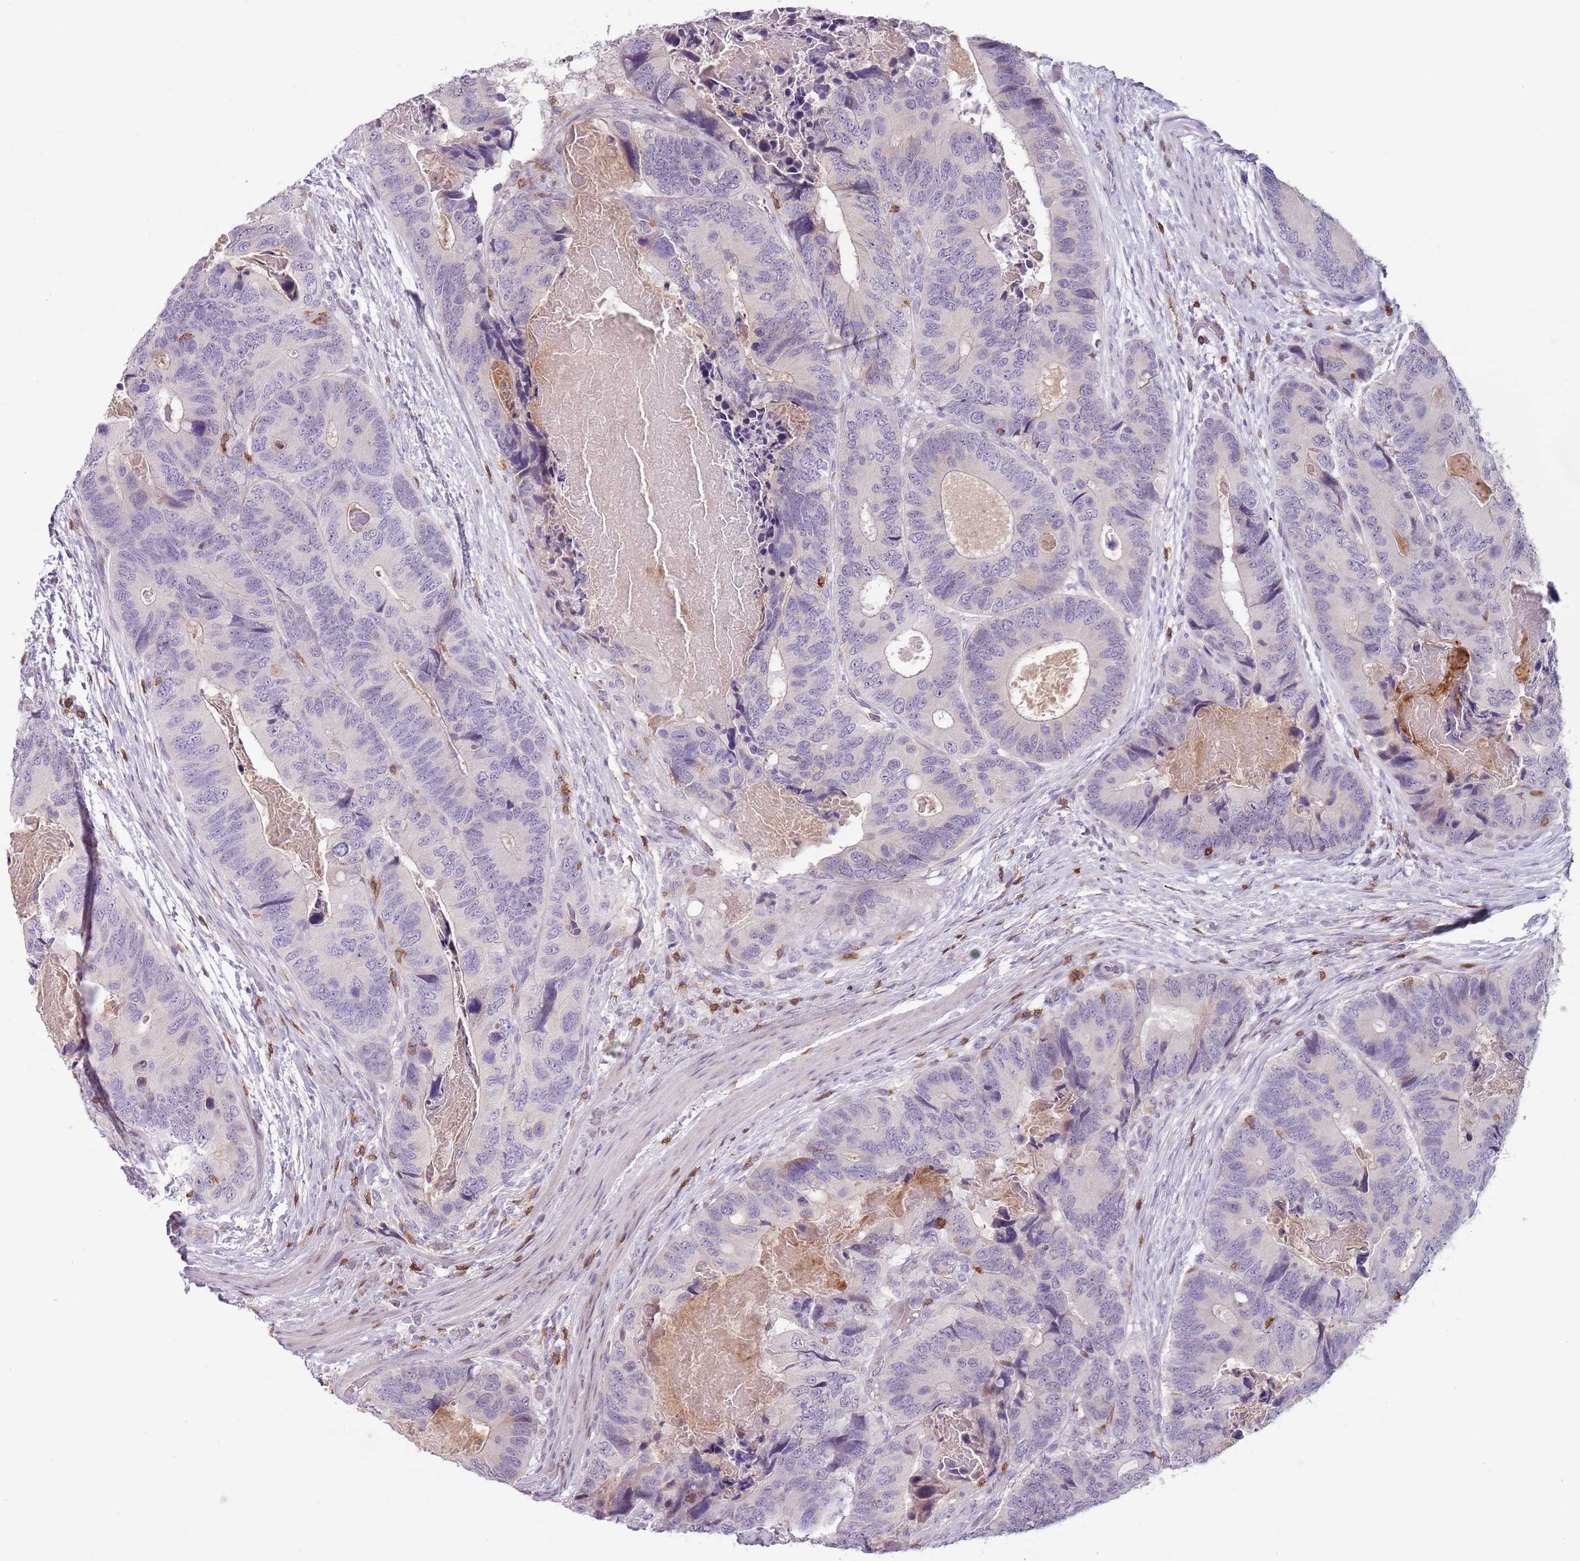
{"staining": {"intensity": "negative", "quantity": "none", "location": "none"}, "tissue": "colorectal cancer", "cell_type": "Tumor cells", "image_type": "cancer", "snomed": [{"axis": "morphology", "description": "Adenocarcinoma, NOS"}, {"axis": "topography", "description": "Colon"}], "caption": "This is an immunohistochemistry (IHC) photomicrograph of colorectal cancer. There is no expression in tumor cells.", "gene": "ZNF583", "patient": {"sex": "male", "age": 84}}